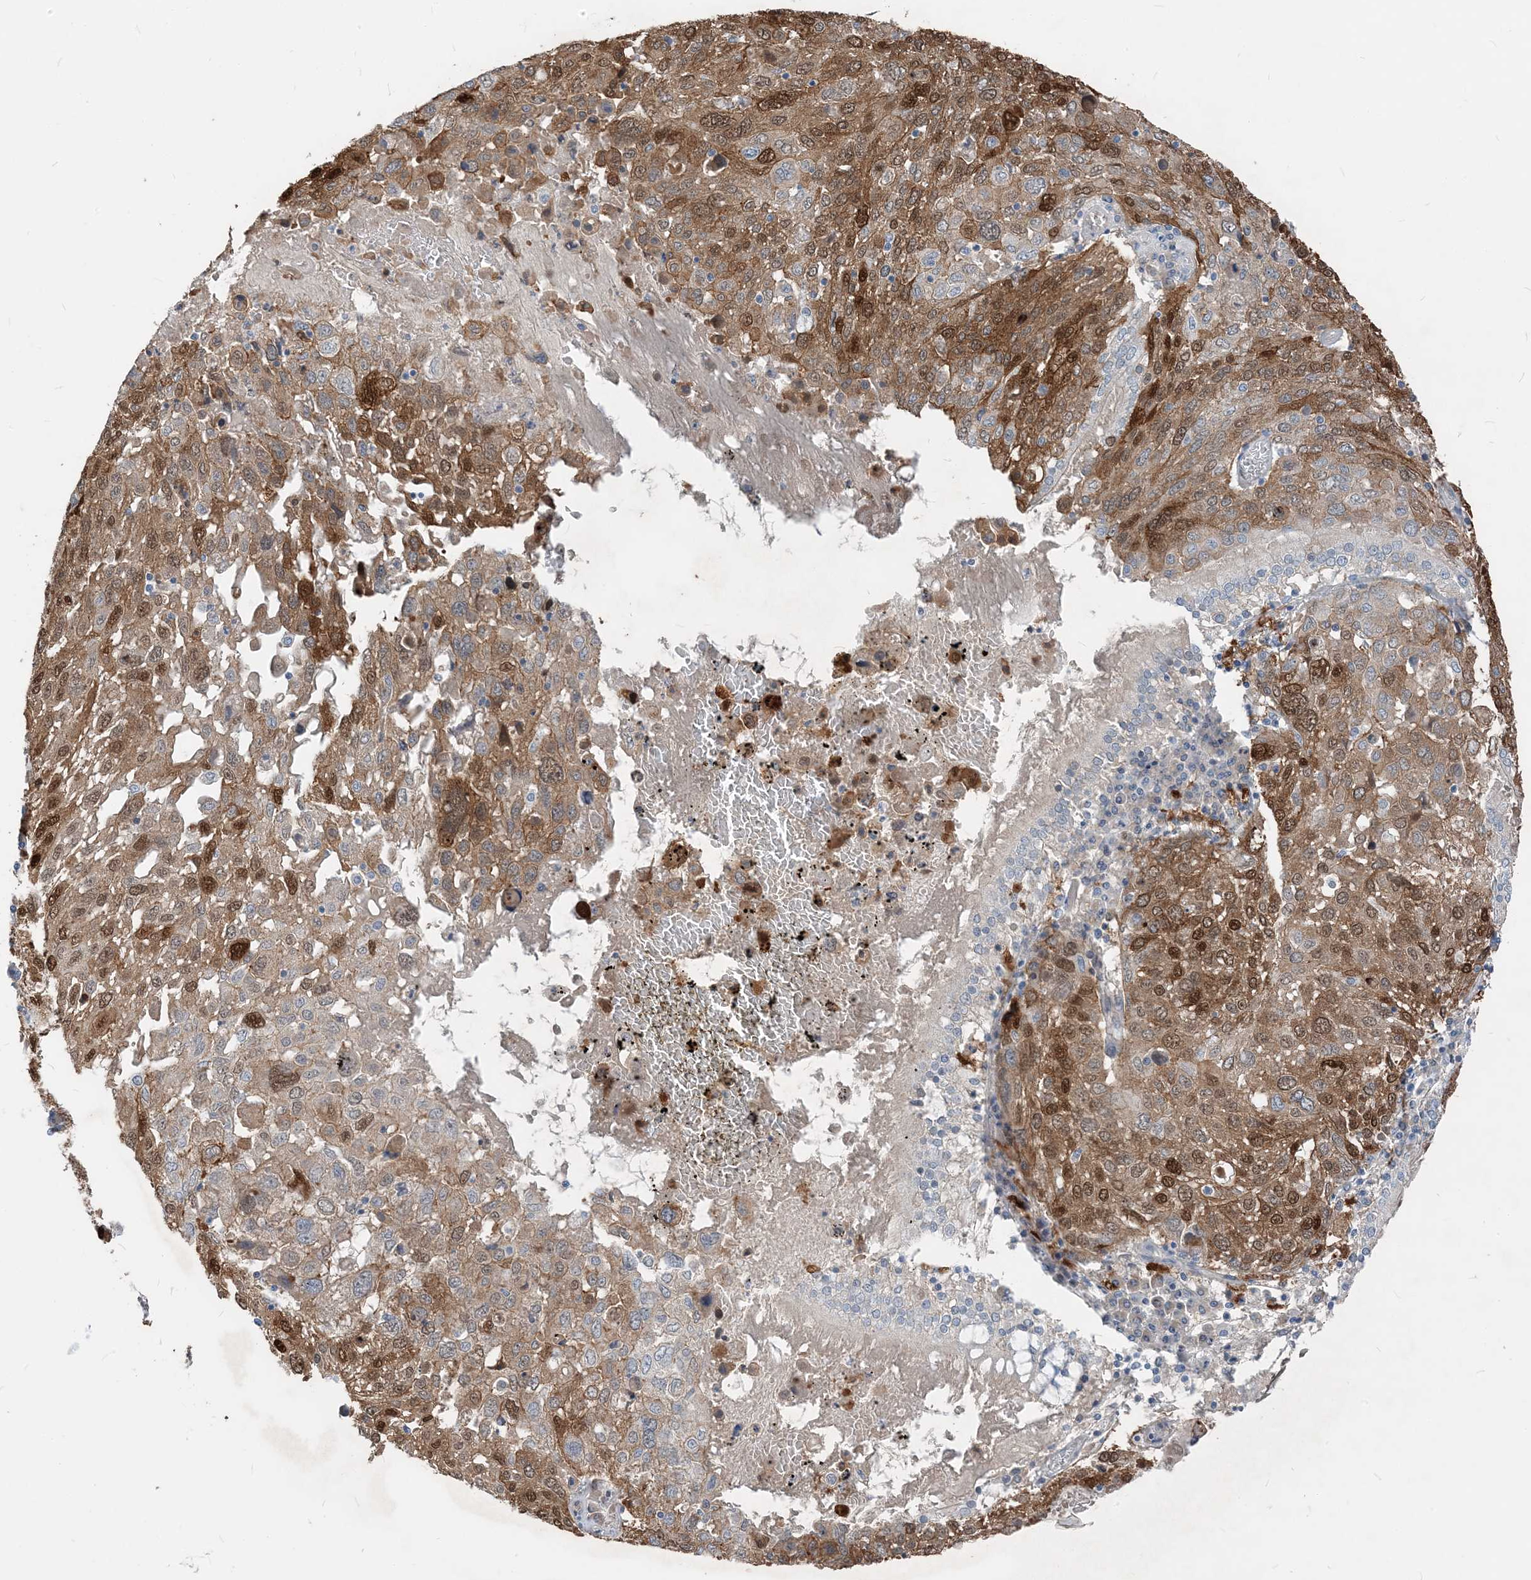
{"staining": {"intensity": "moderate", "quantity": ">75%", "location": "cytoplasmic/membranous,nuclear"}, "tissue": "lung cancer", "cell_type": "Tumor cells", "image_type": "cancer", "snomed": [{"axis": "morphology", "description": "Squamous cell carcinoma, NOS"}, {"axis": "topography", "description": "Lung"}], "caption": "Lung cancer was stained to show a protein in brown. There is medium levels of moderate cytoplasmic/membranous and nuclear expression in approximately >75% of tumor cells.", "gene": "NCOA7", "patient": {"sex": "male", "age": 65}}